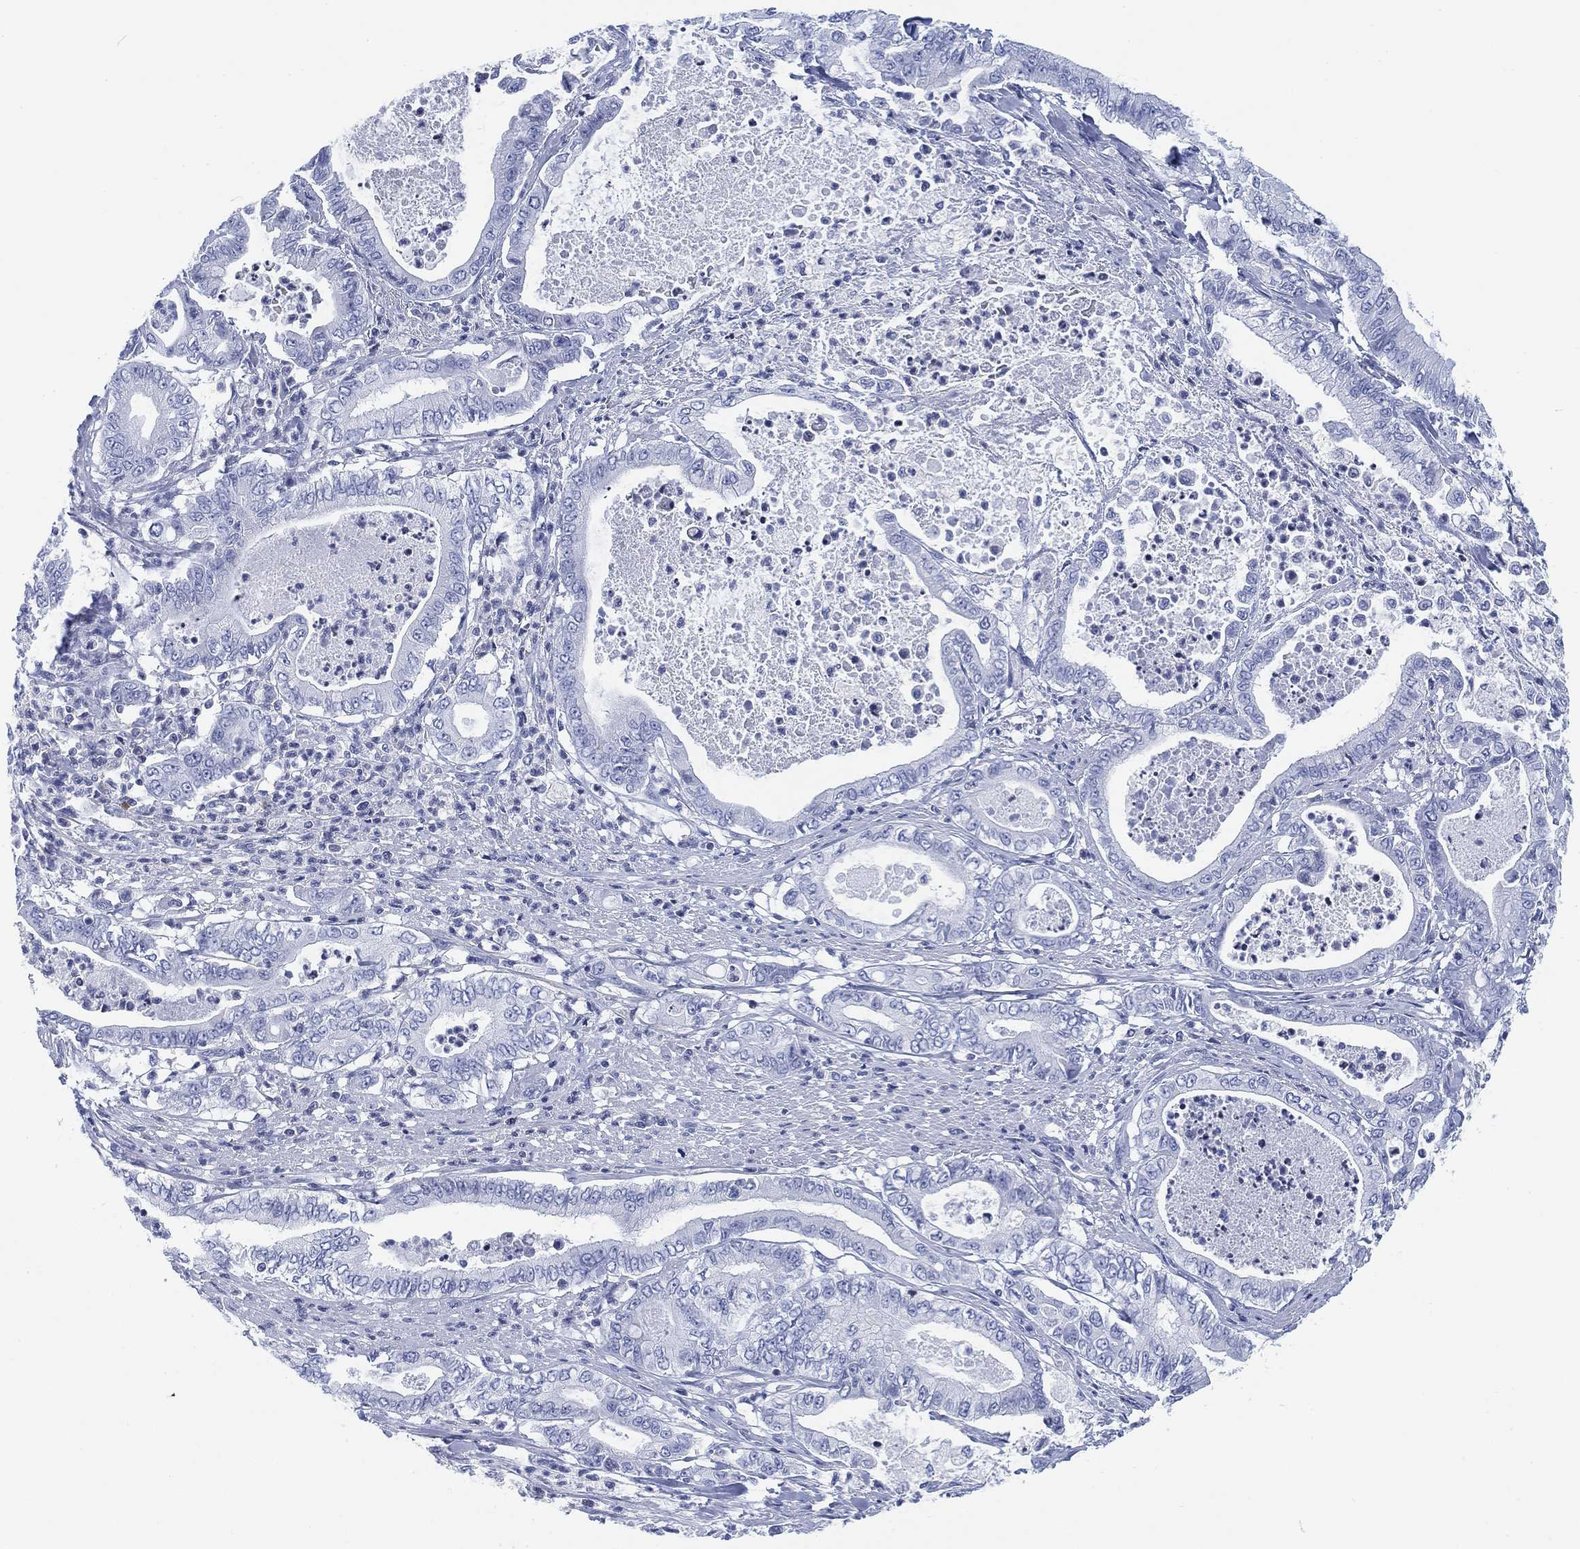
{"staining": {"intensity": "negative", "quantity": "none", "location": "none"}, "tissue": "pancreatic cancer", "cell_type": "Tumor cells", "image_type": "cancer", "snomed": [{"axis": "morphology", "description": "Adenocarcinoma, NOS"}, {"axis": "topography", "description": "Pancreas"}], "caption": "High power microscopy image of an immunohistochemistry image of pancreatic cancer, revealing no significant expression in tumor cells. Nuclei are stained in blue.", "gene": "FYB1", "patient": {"sex": "male", "age": 71}}